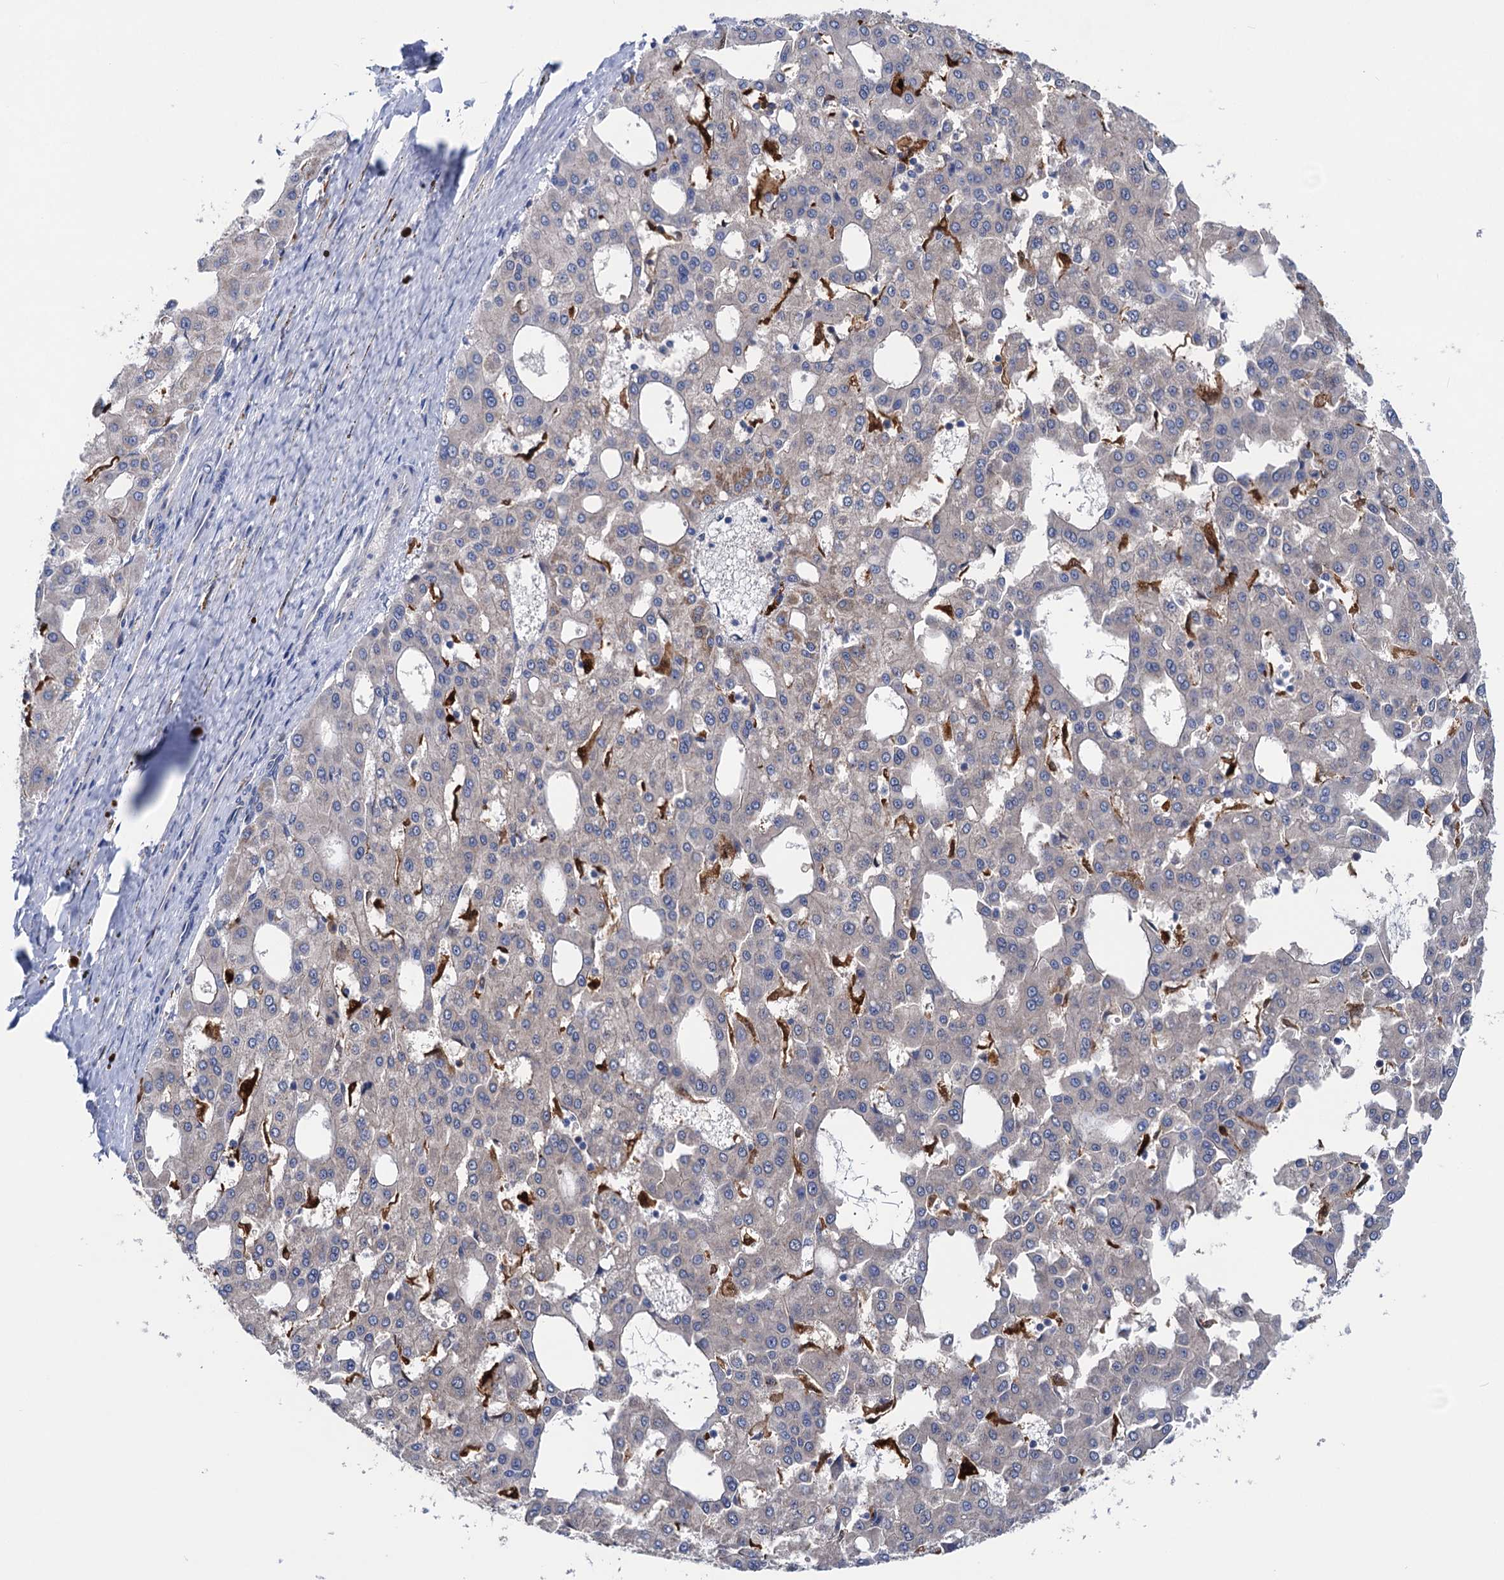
{"staining": {"intensity": "negative", "quantity": "none", "location": "none"}, "tissue": "liver cancer", "cell_type": "Tumor cells", "image_type": "cancer", "snomed": [{"axis": "morphology", "description": "Carcinoma, Hepatocellular, NOS"}, {"axis": "topography", "description": "Liver"}], "caption": "This photomicrograph is of liver hepatocellular carcinoma stained with IHC to label a protein in brown with the nuclei are counter-stained blue. There is no positivity in tumor cells. Brightfield microscopy of immunohistochemistry (IHC) stained with DAB (brown) and hematoxylin (blue), captured at high magnification.", "gene": "ZNRD2", "patient": {"sex": "male", "age": 47}}